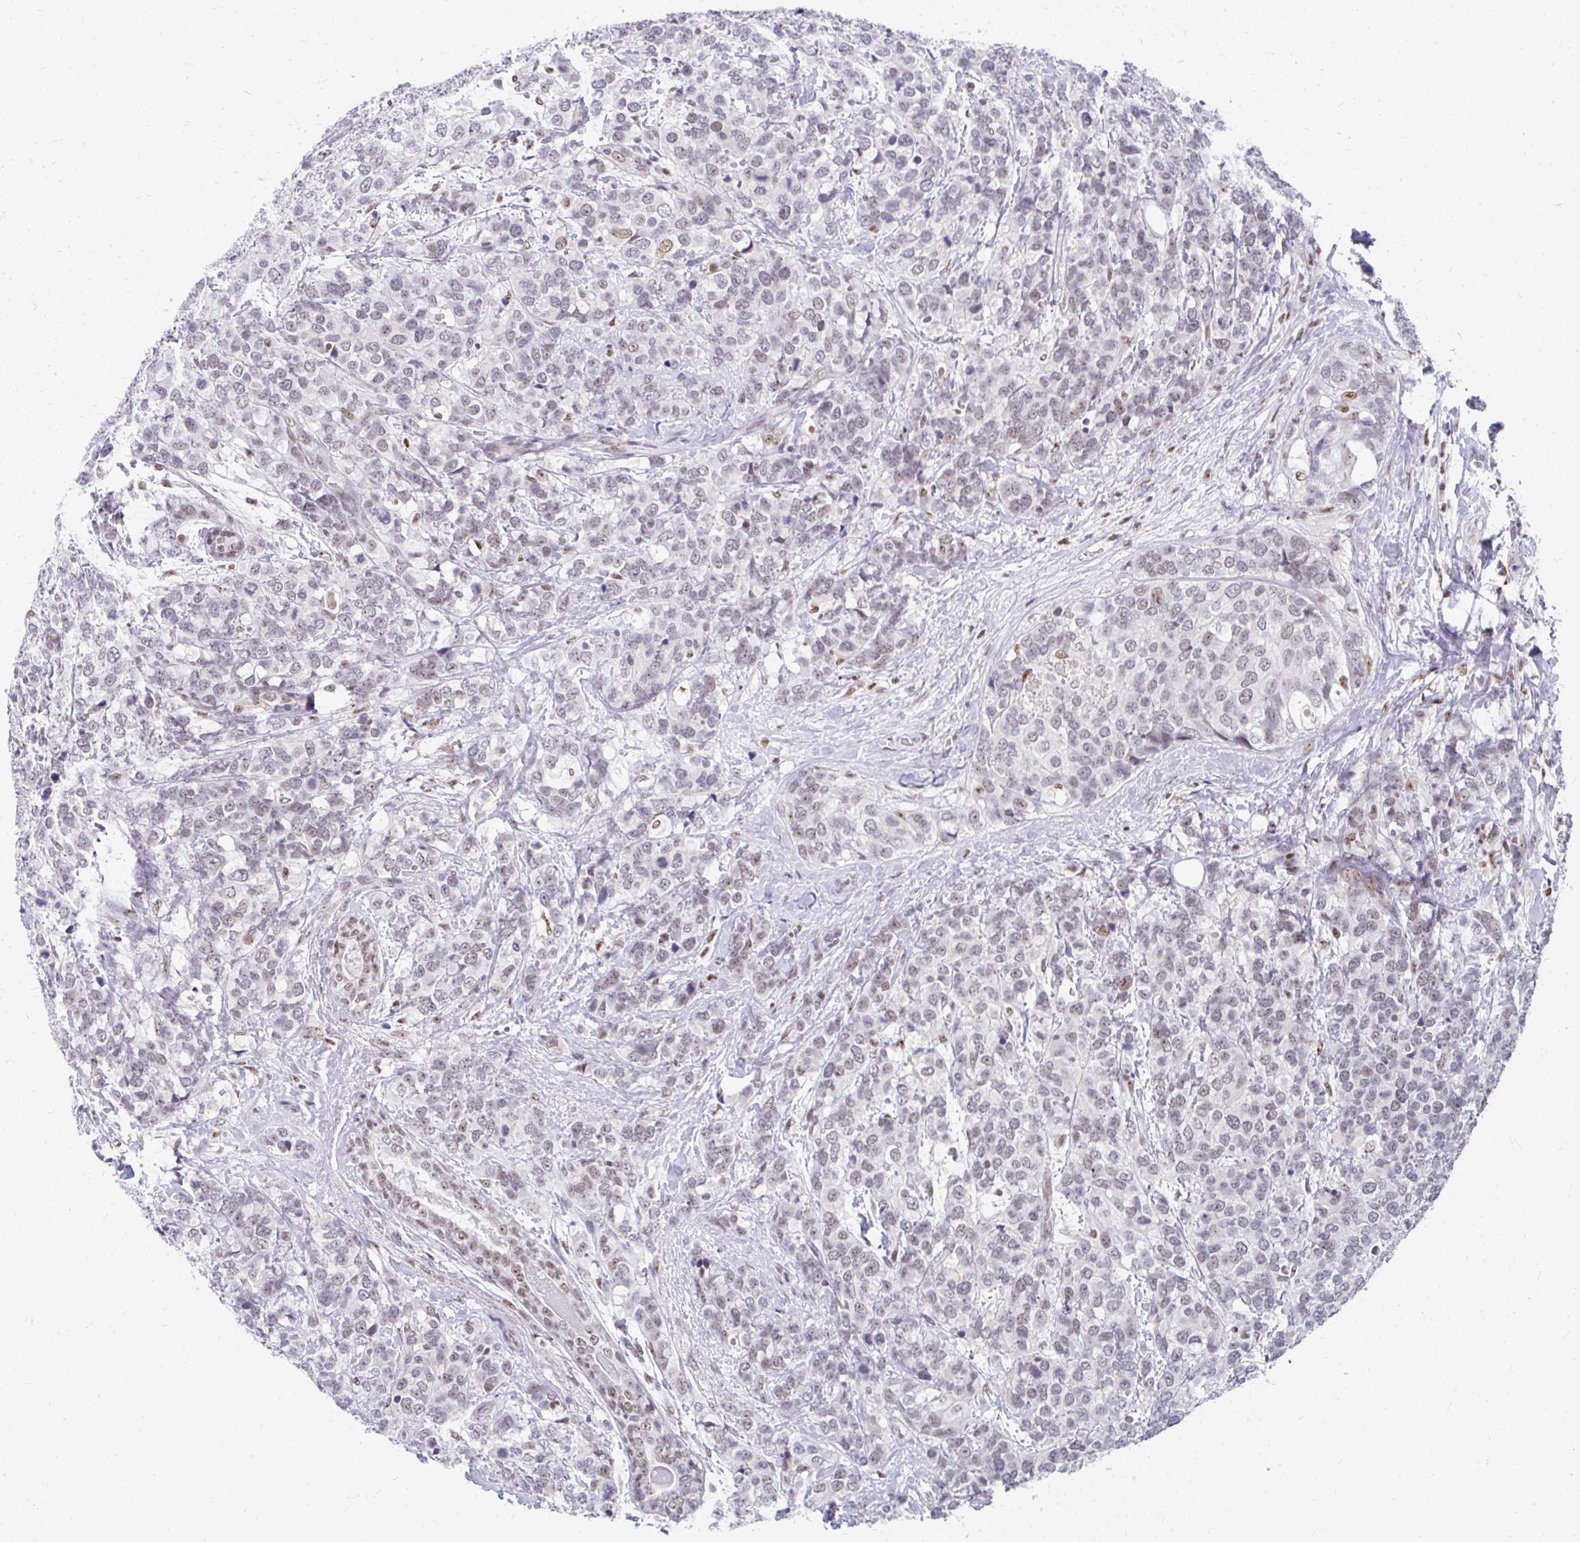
{"staining": {"intensity": "weak", "quantity": "25%-75%", "location": "nuclear"}, "tissue": "breast cancer", "cell_type": "Tumor cells", "image_type": "cancer", "snomed": [{"axis": "morphology", "description": "Lobular carcinoma"}, {"axis": "topography", "description": "Breast"}], "caption": "Breast cancer was stained to show a protein in brown. There is low levels of weak nuclear expression in about 25%-75% of tumor cells.", "gene": "GTF2H1", "patient": {"sex": "female", "age": 59}}